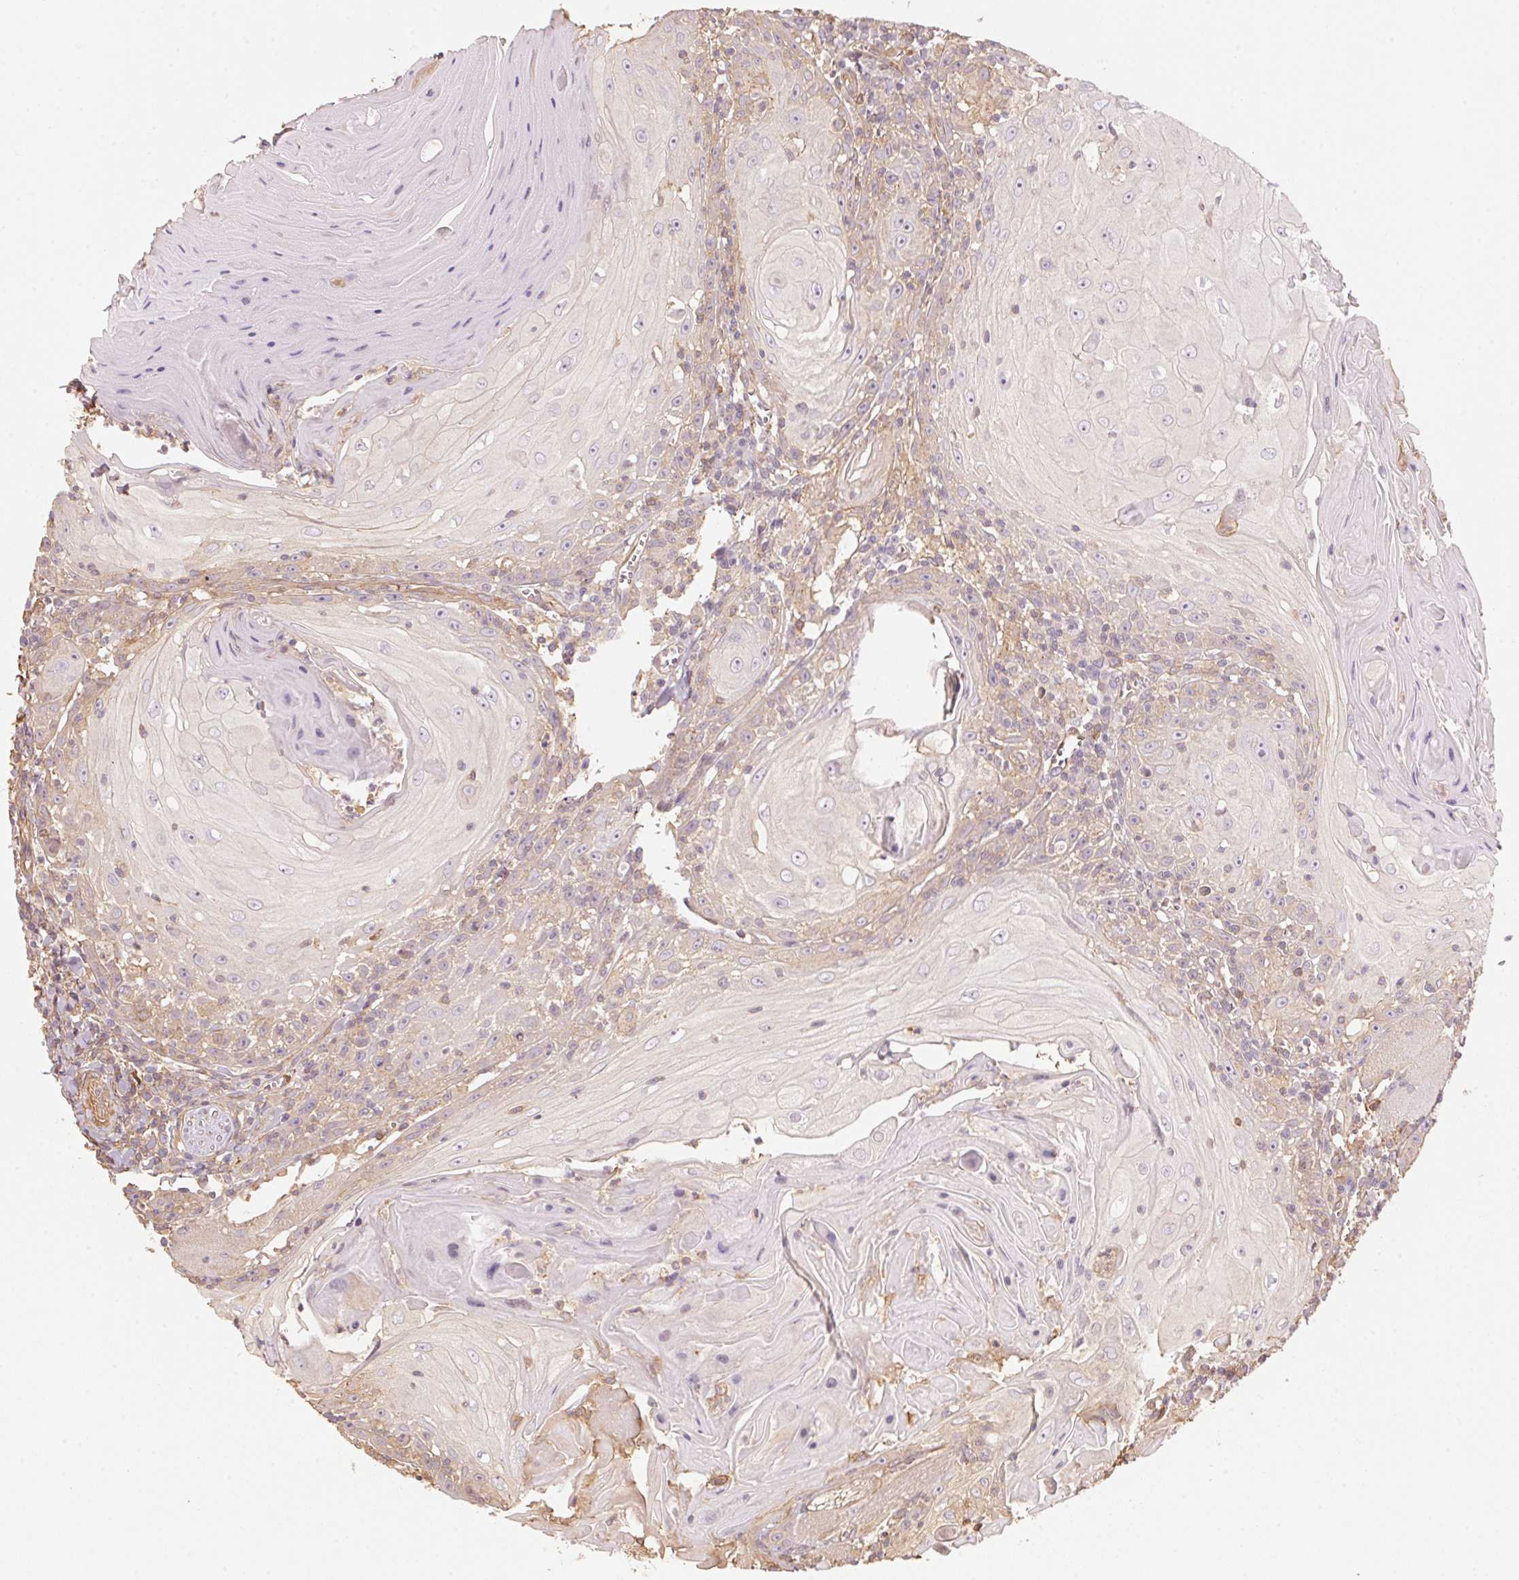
{"staining": {"intensity": "weak", "quantity": "<25%", "location": "cytoplasmic/membranous"}, "tissue": "head and neck cancer", "cell_type": "Tumor cells", "image_type": "cancer", "snomed": [{"axis": "morphology", "description": "Squamous cell carcinoma, NOS"}, {"axis": "topography", "description": "Head-Neck"}], "caption": "The histopathology image demonstrates no significant expression in tumor cells of head and neck squamous cell carcinoma. The staining is performed using DAB (3,3'-diaminobenzidine) brown chromogen with nuclei counter-stained in using hematoxylin.", "gene": "QDPR", "patient": {"sex": "male", "age": 52}}